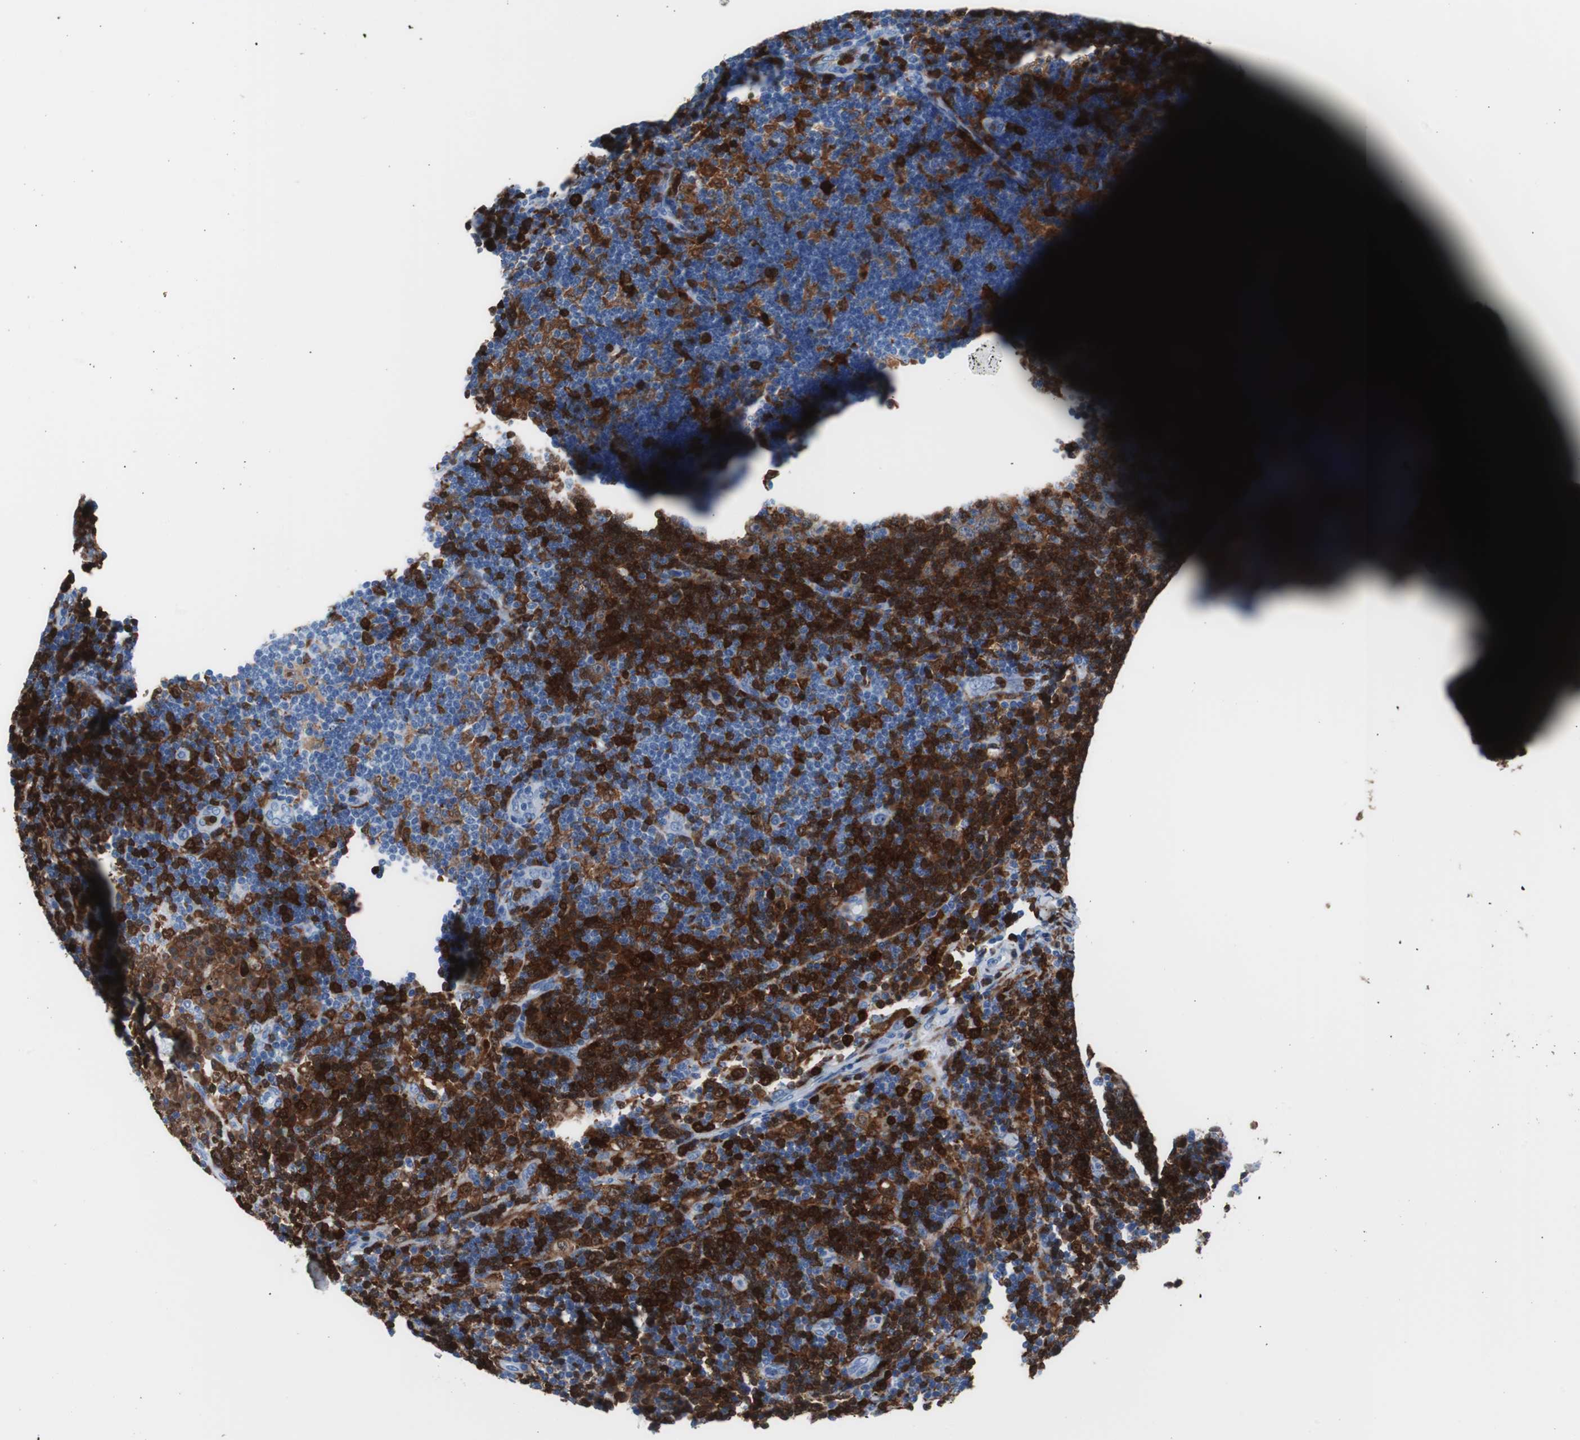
{"staining": {"intensity": "strong", "quantity": ">75%", "location": "cytoplasmic/membranous"}, "tissue": "lymph node", "cell_type": "Germinal center cells", "image_type": "normal", "snomed": [{"axis": "morphology", "description": "Normal tissue, NOS"}, {"axis": "morphology", "description": "Squamous cell carcinoma, metastatic, NOS"}, {"axis": "topography", "description": "Lymph node"}], "caption": "Protein staining exhibits strong cytoplasmic/membranous positivity in about >75% of germinal center cells in benign lymph node.", "gene": "SYK", "patient": {"sex": "female", "age": 53}}